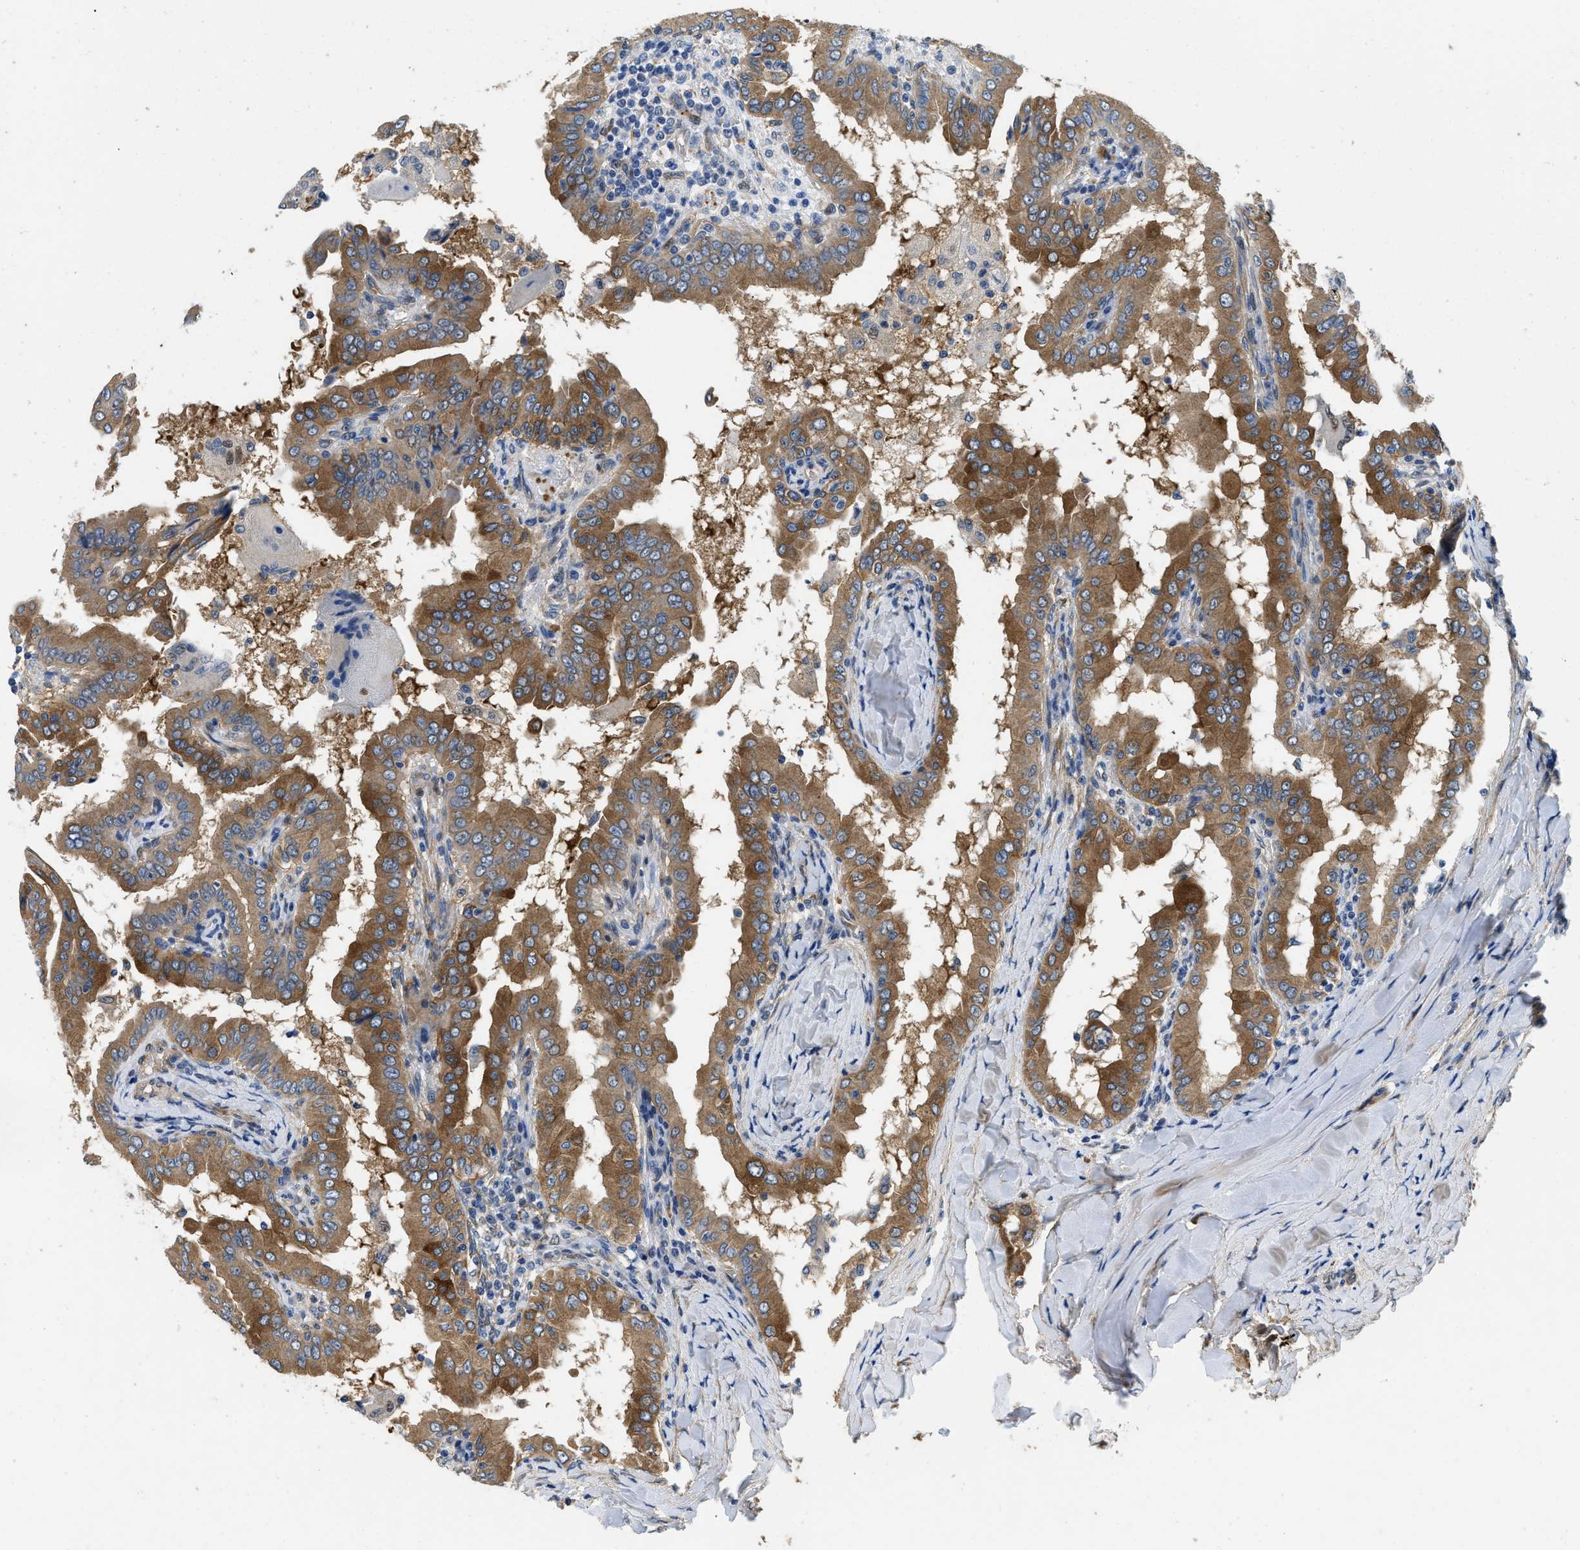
{"staining": {"intensity": "strong", "quantity": ">75%", "location": "cytoplasmic/membranous"}, "tissue": "thyroid cancer", "cell_type": "Tumor cells", "image_type": "cancer", "snomed": [{"axis": "morphology", "description": "Papillary adenocarcinoma, NOS"}, {"axis": "topography", "description": "Thyroid gland"}], "caption": "DAB immunohistochemical staining of human thyroid cancer (papillary adenocarcinoma) shows strong cytoplasmic/membranous protein expression in about >75% of tumor cells.", "gene": "RAPH1", "patient": {"sex": "male", "age": 33}}